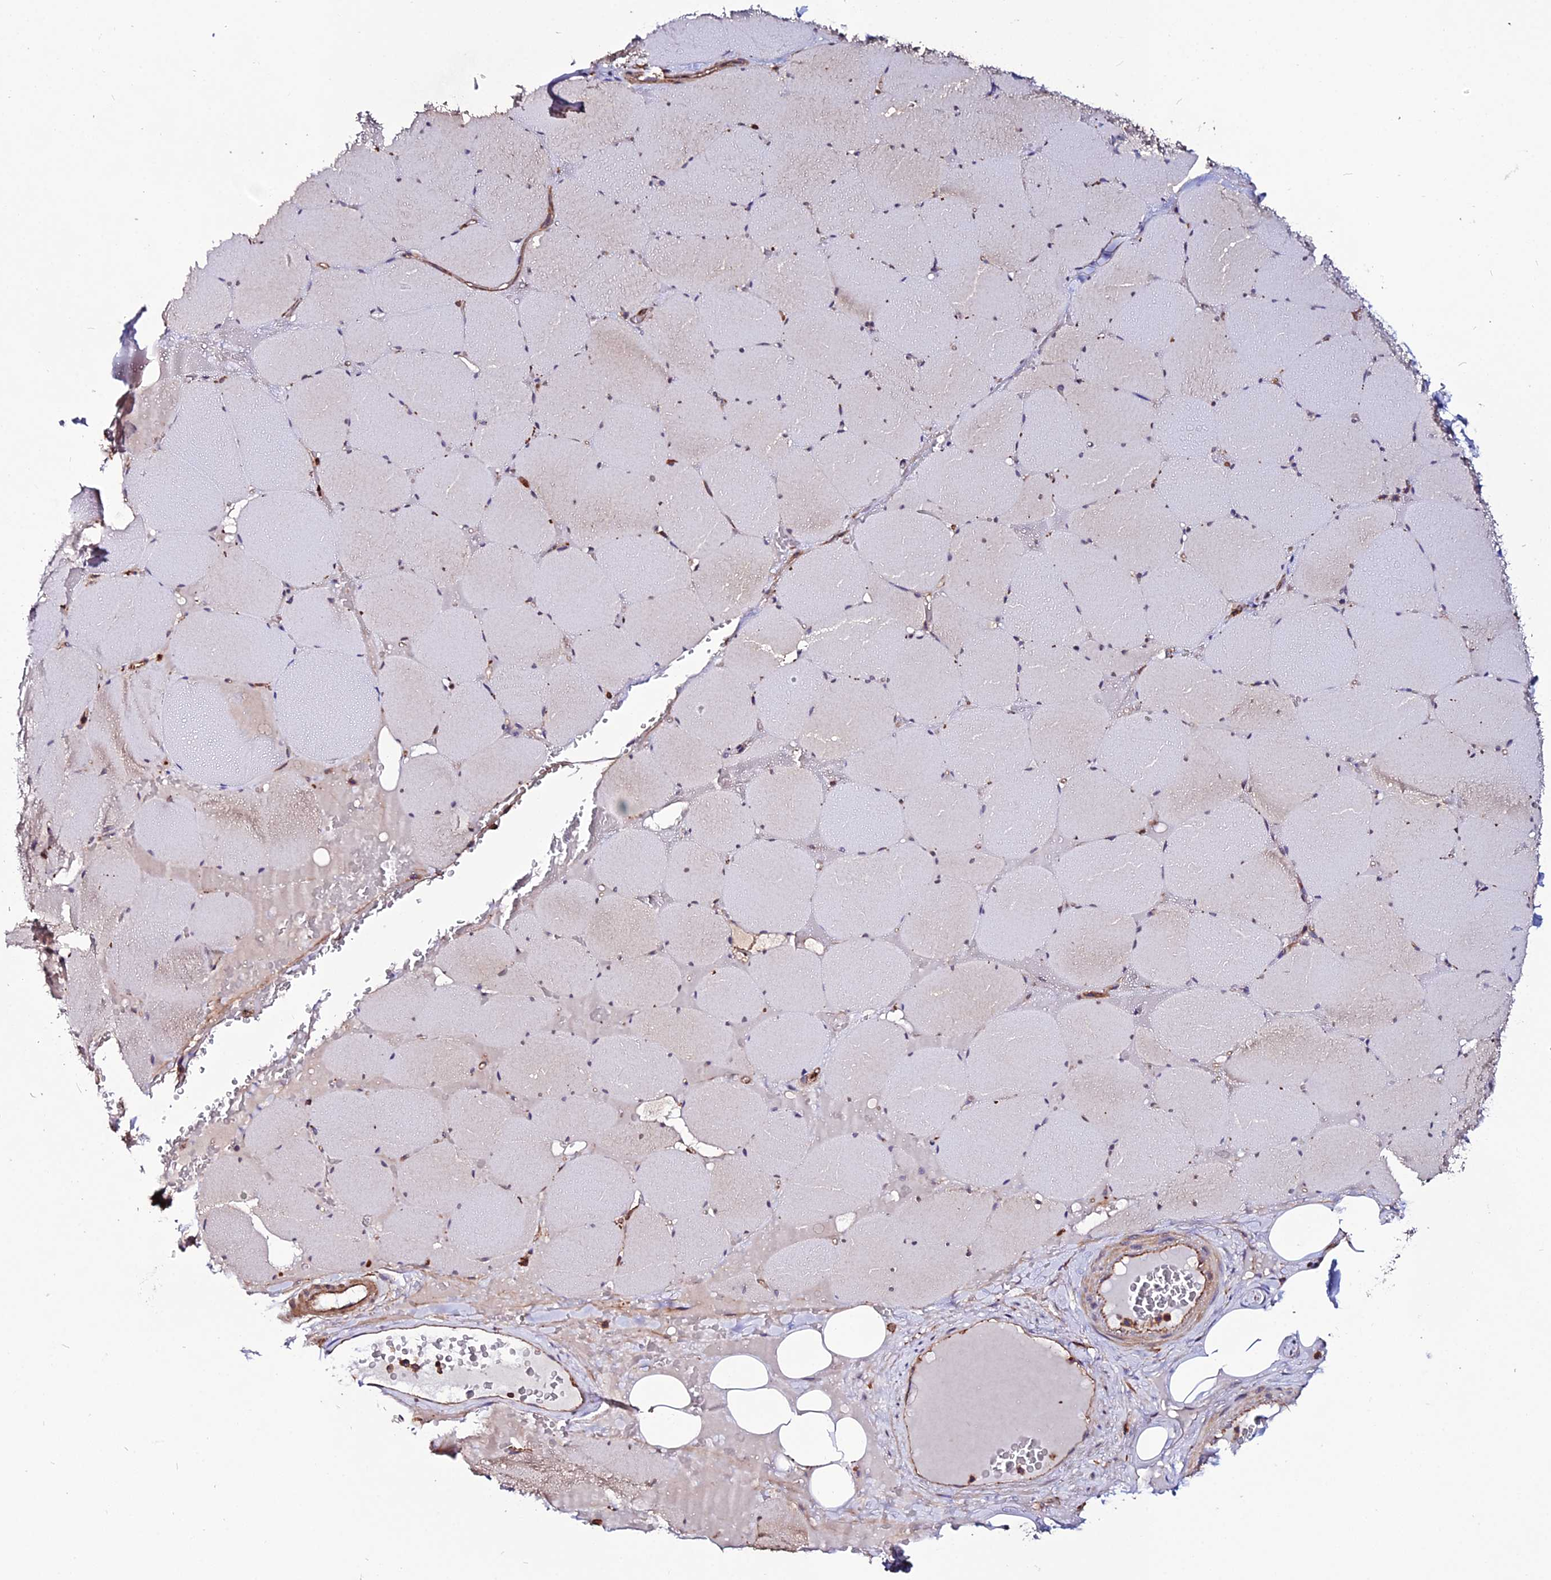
{"staining": {"intensity": "strong", "quantity": "<25%", "location": "cytoplasmic/membranous"}, "tissue": "skeletal muscle", "cell_type": "Myocytes", "image_type": "normal", "snomed": [{"axis": "morphology", "description": "Normal tissue, NOS"}, {"axis": "topography", "description": "Skeletal muscle"}, {"axis": "topography", "description": "Head-Neck"}], "caption": "A high-resolution image shows IHC staining of normal skeletal muscle, which demonstrates strong cytoplasmic/membranous expression in approximately <25% of myocytes. (DAB (3,3'-diaminobenzidine) IHC with brightfield microscopy, high magnification).", "gene": "USP17L10", "patient": {"sex": "male", "age": 66}}